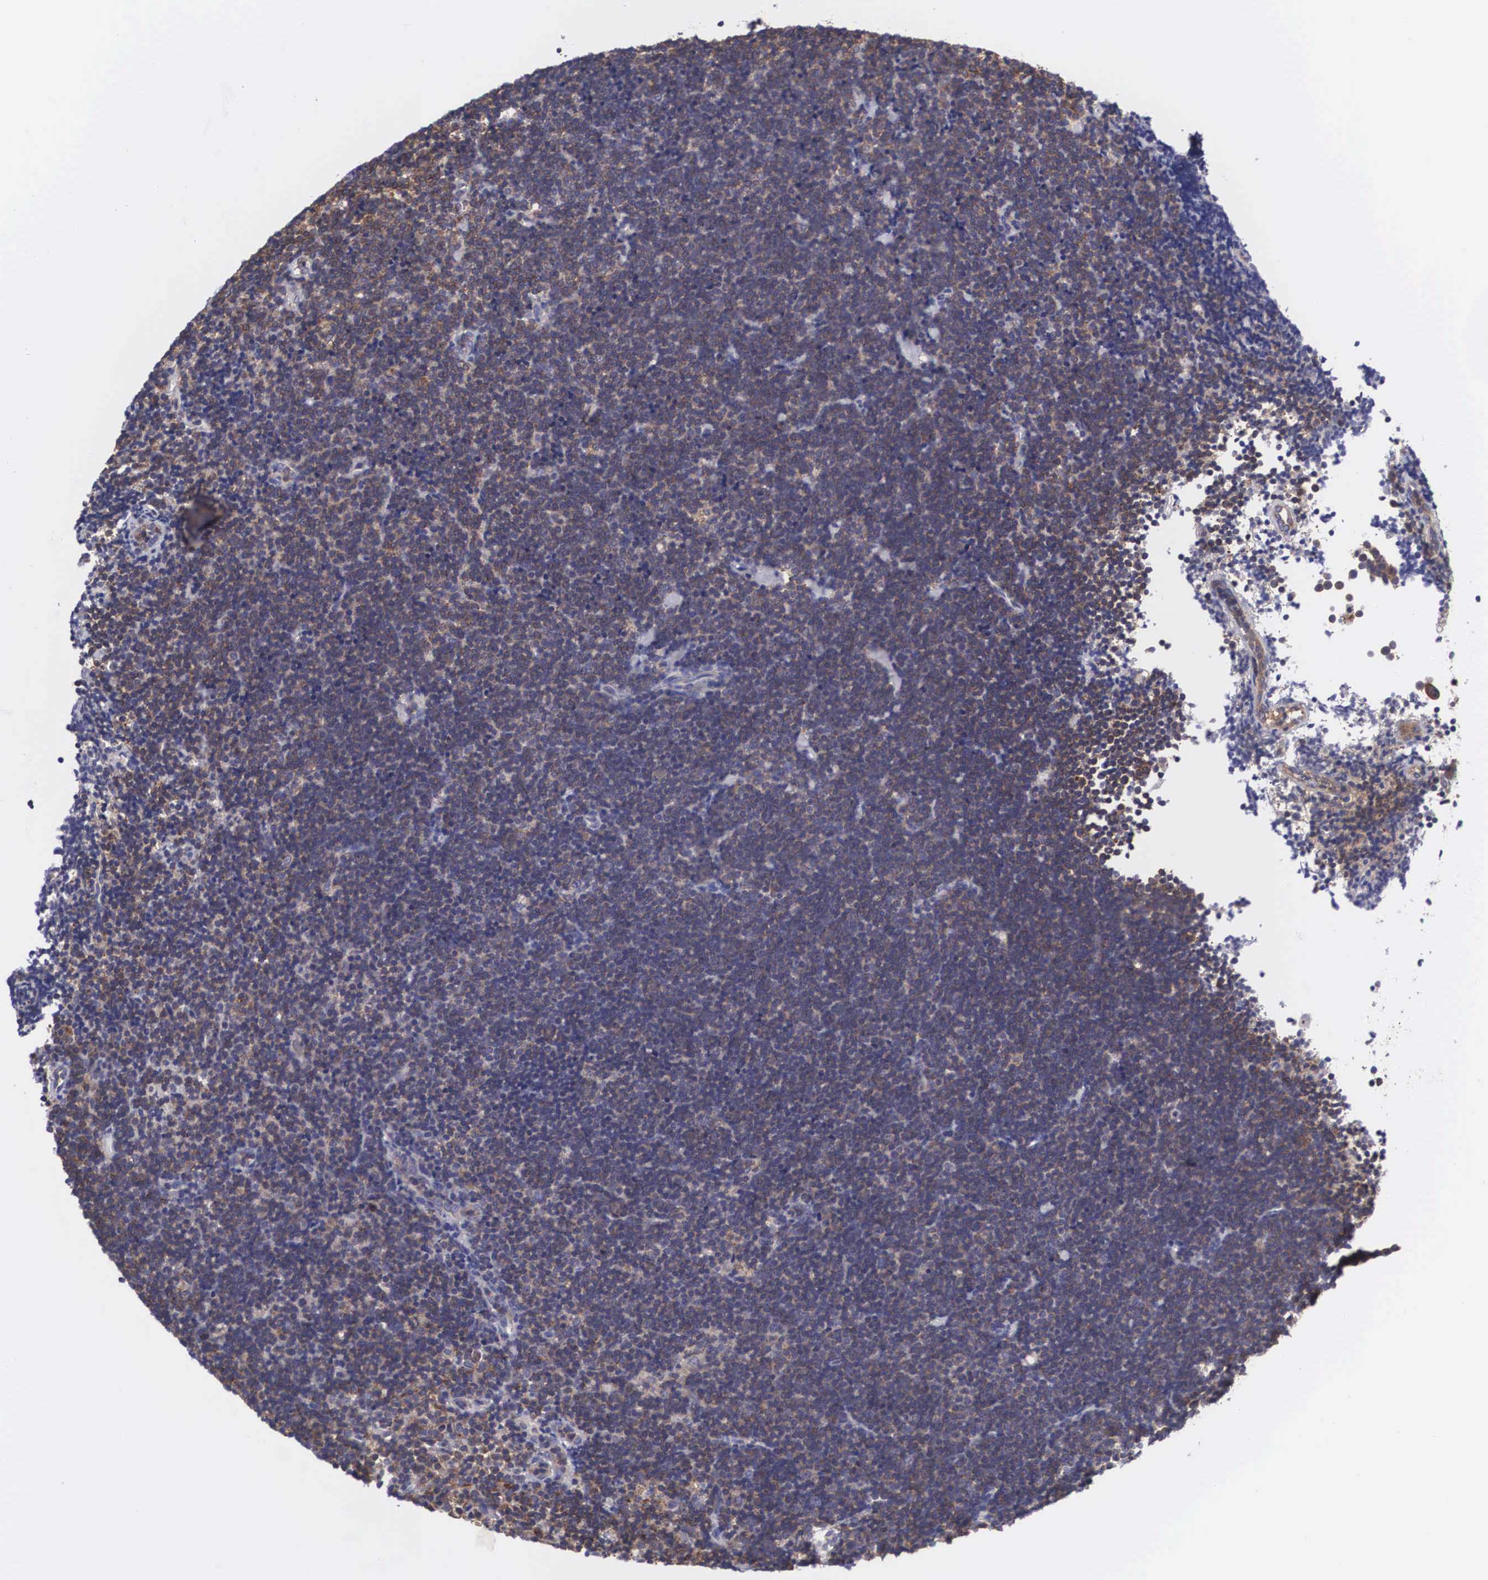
{"staining": {"intensity": "negative", "quantity": "none", "location": "none"}, "tissue": "lymphoma", "cell_type": "Tumor cells", "image_type": "cancer", "snomed": [{"axis": "morphology", "description": "Malignant lymphoma, non-Hodgkin's type, Low grade"}, {"axis": "topography", "description": "Lymph node"}], "caption": "This is an immunohistochemistry (IHC) histopathology image of human lymphoma. There is no expression in tumor cells.", "gene": "GRIPAP1", "patient": {"sex": "female", "age": 51}}